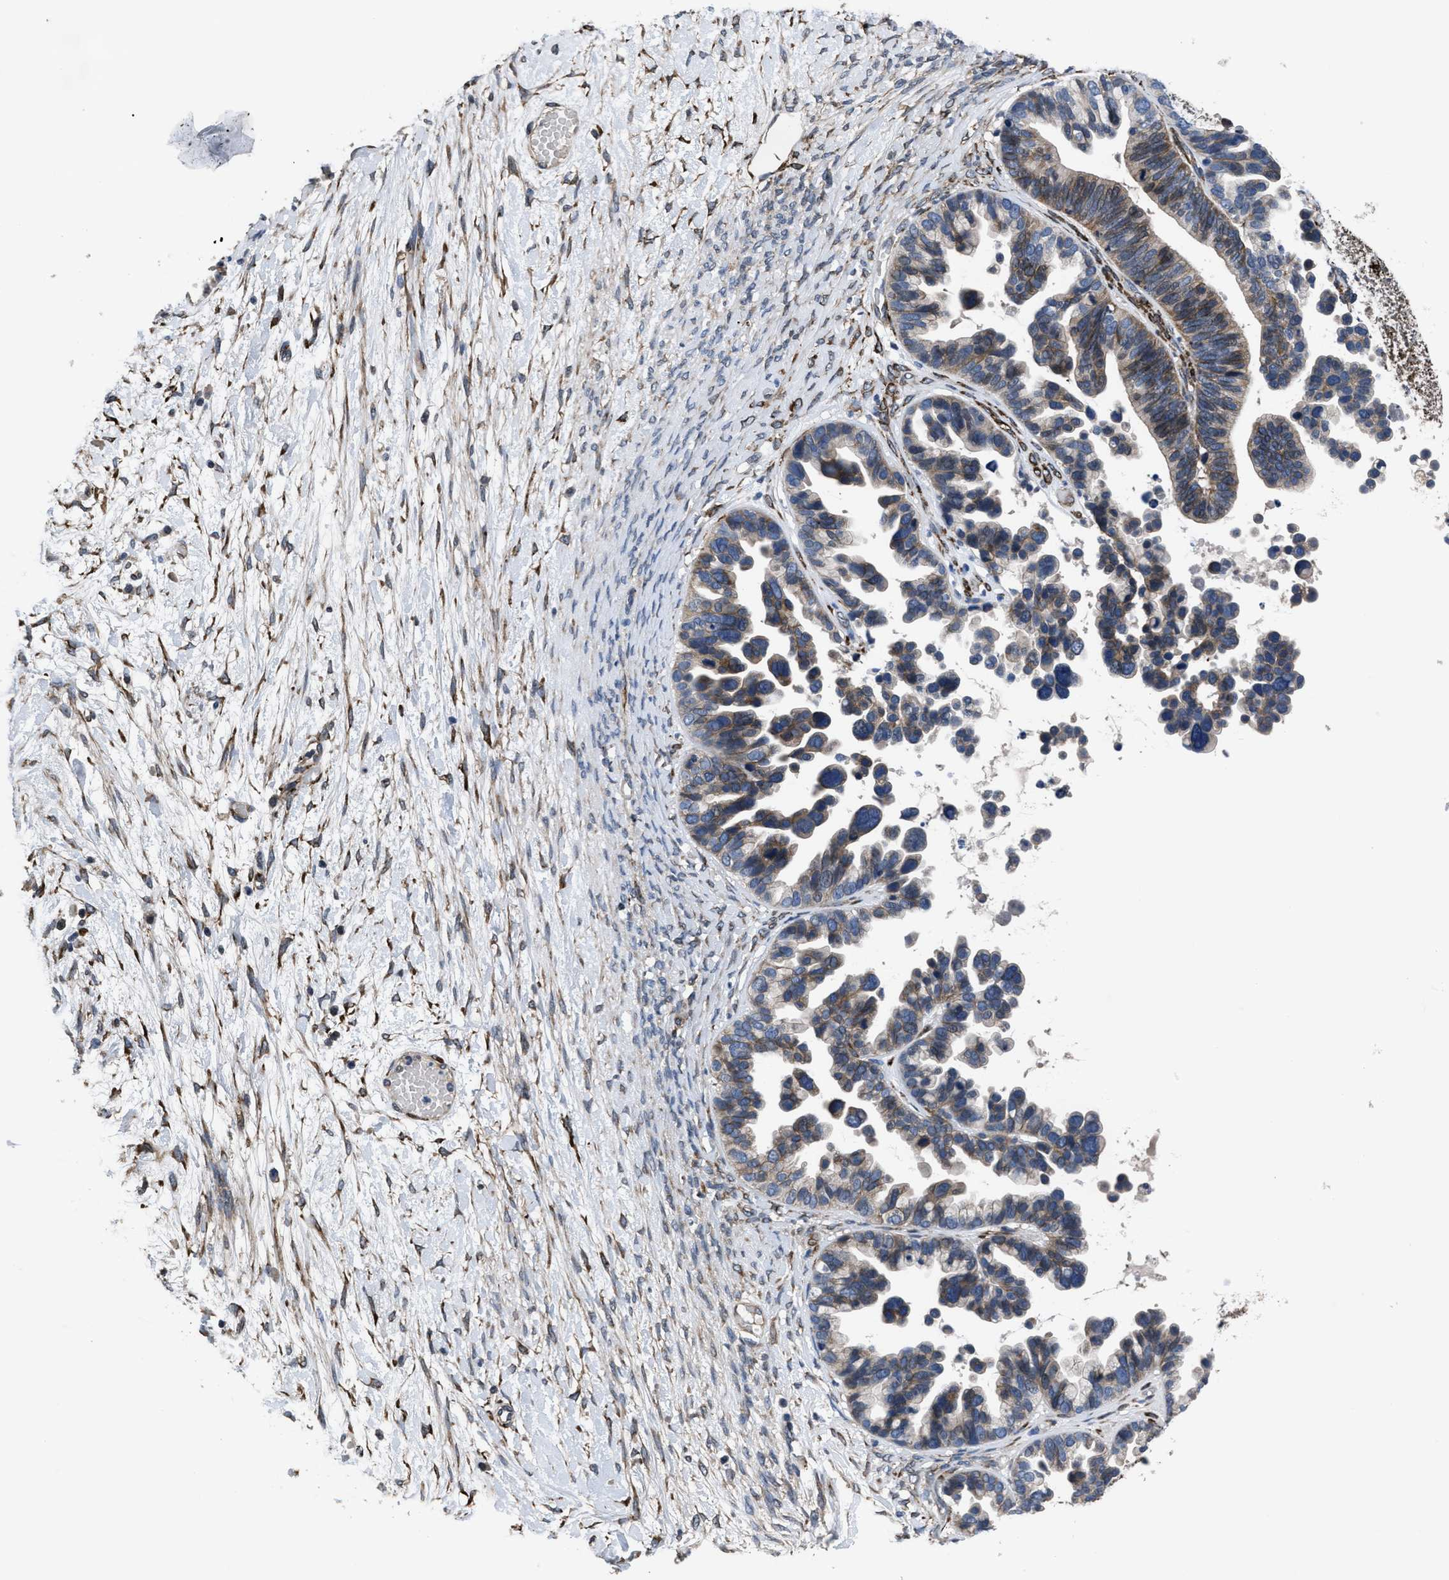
{"staining": {"intensity": "moderate", "quantity": "25%-75%", "location": "cytoplasmic/membranous"}, "tissue": "ovarian cancer", "cell_type": "Tumor cells", "image_type": "cancer", "snomed": [{"axis": "morphology", "description": "Cystadenocarcinoma, serous, NOS"}, {"axis": "topography", "description": "Ovary"}], "caption": "This photomicrograph demonstrates ovarian cancer (serous cystadenocarcinoma) stained with immunohistochemistry (IHC) to label a protein in brown. The cytoplasmic/membranous of tumor cells show moderate positivity for the protein. Nuclei are counter-stained blue.", "gene": "SQLE", "patient": {"sex": "female", "age": 56}}